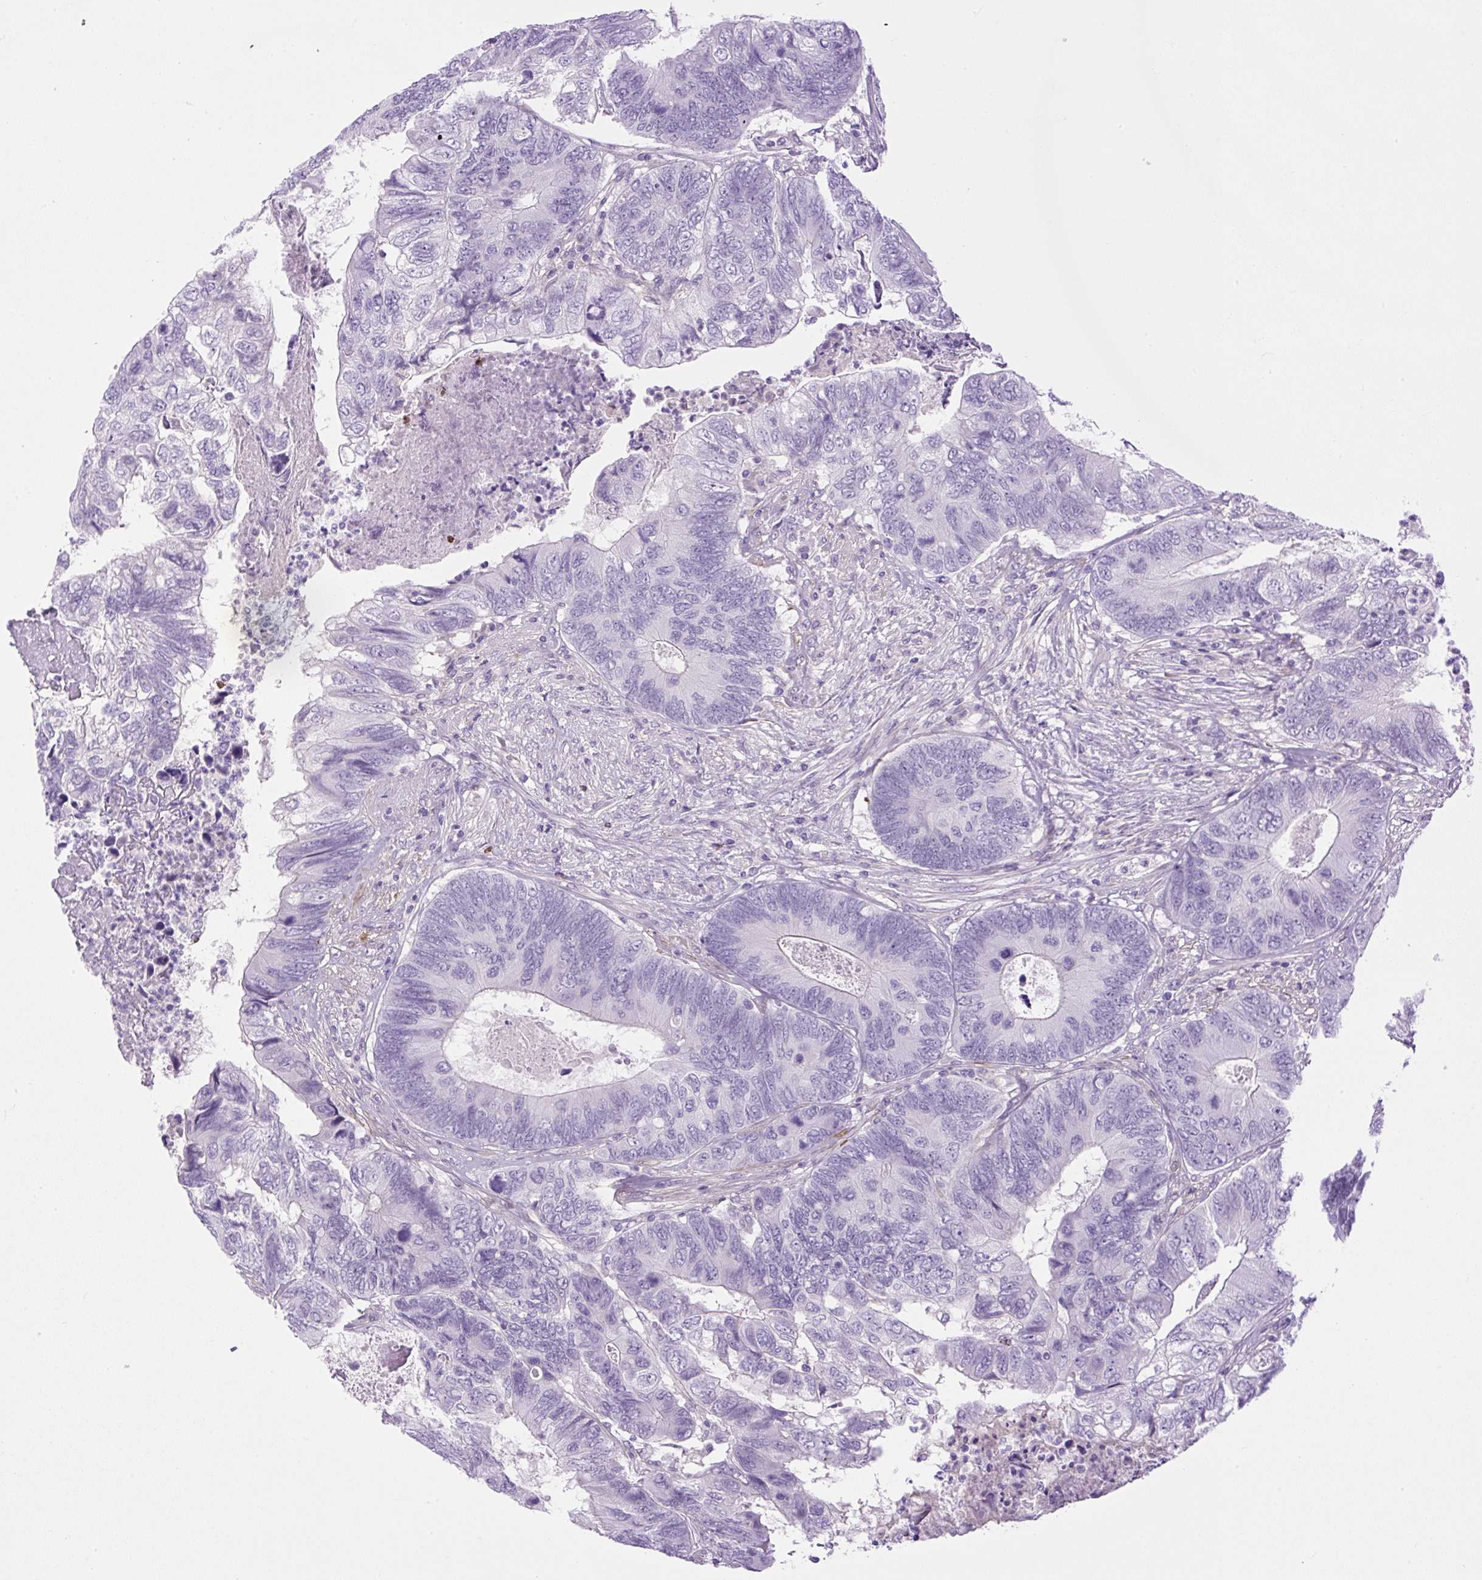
{"staining": {"intensity": "negative", "quantity": "none", "location": "none"}, "tissue": "colorectal cancer", "cell_type": "Tumor cells", "image_type": "cancer", "snomed": [{"axis": "morphology", "description": "Adenocarcinoma, NOS"}, {"axis": "topography", "description": "Colon"}], "caption": "Protein analysis of adenocarcinoma (colorectal) displays no significant staining in tumor cells.", "gene": "VWA7", "patient": {"sex": "female", "age": 67}}